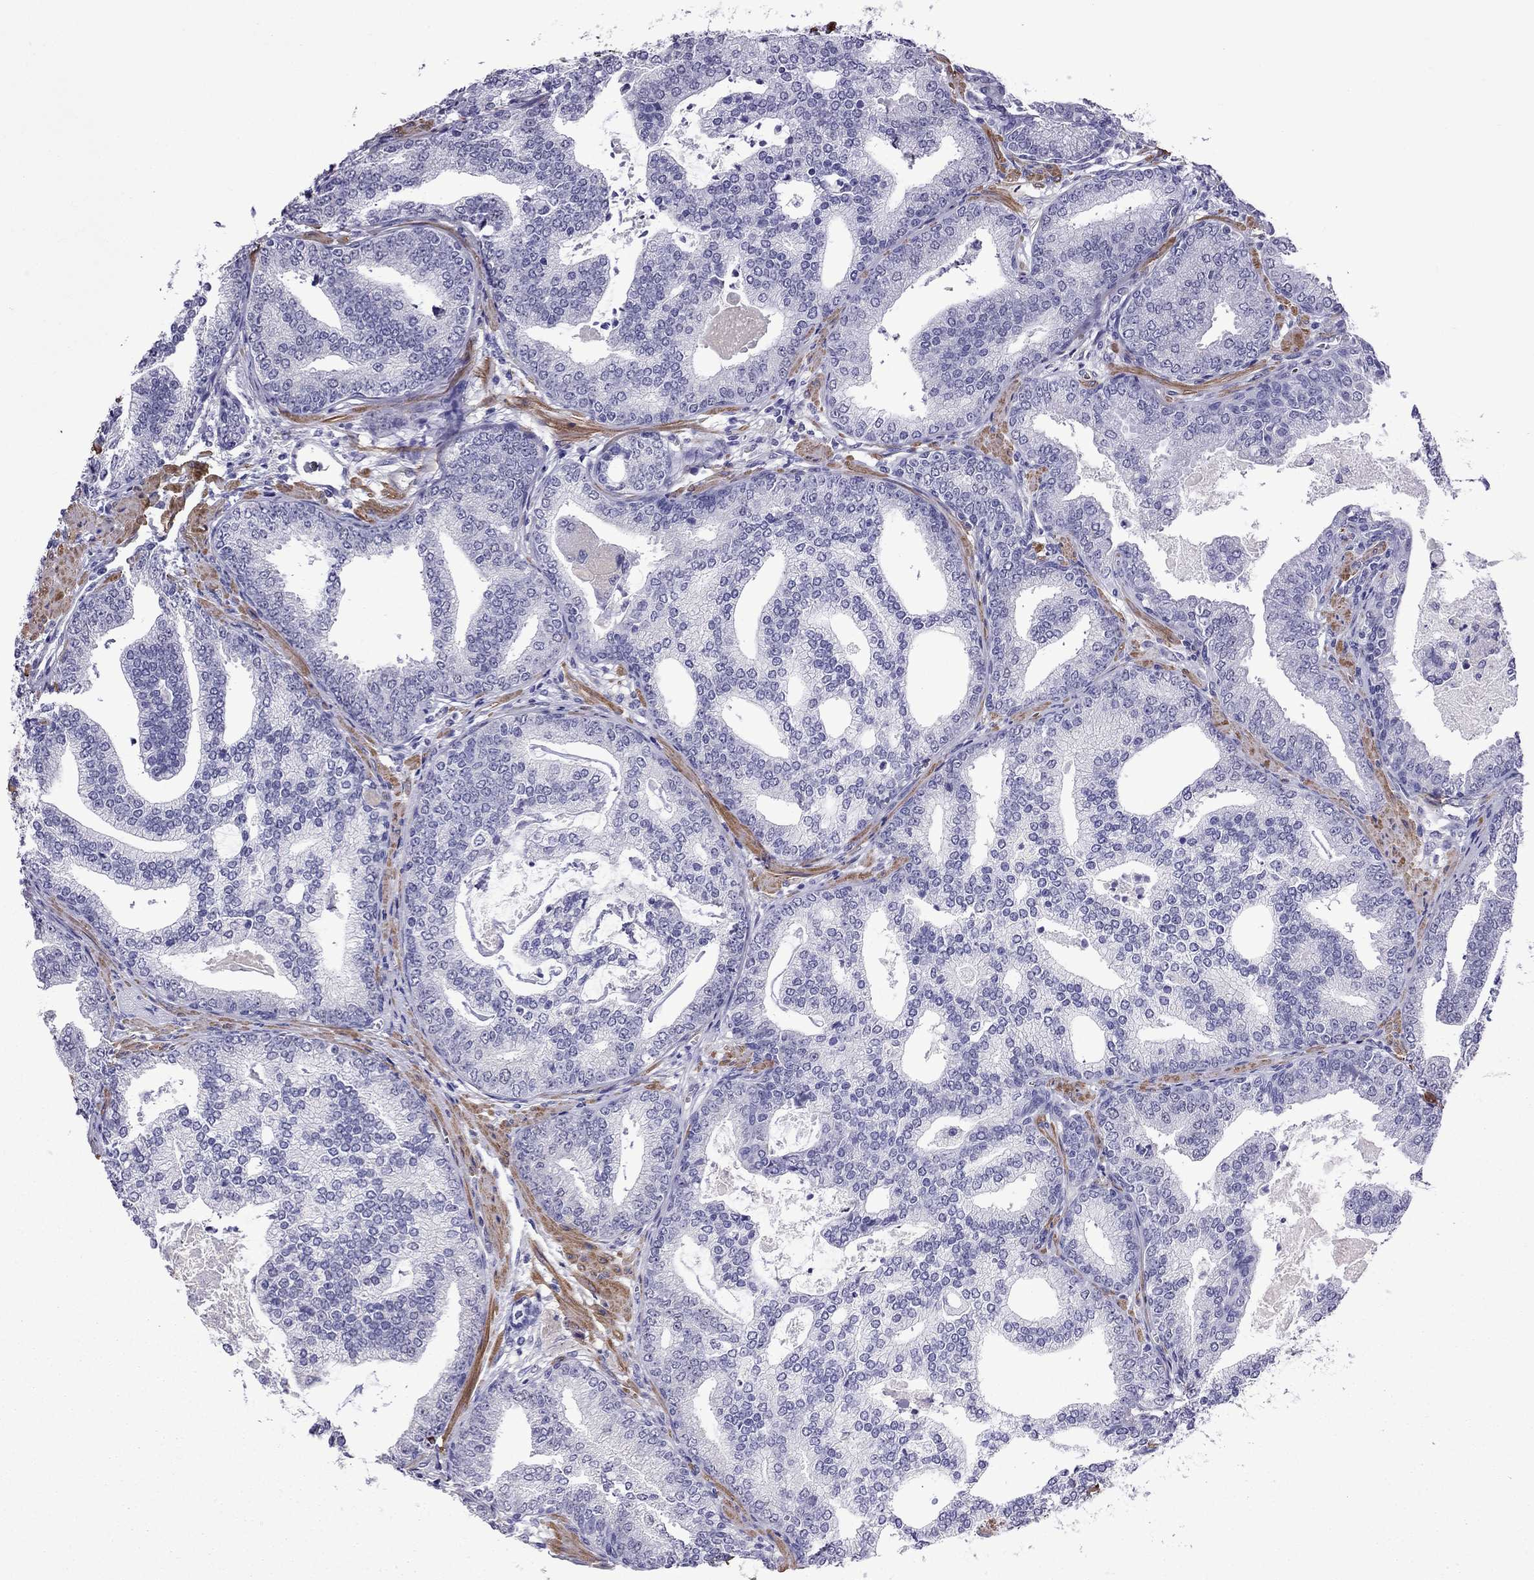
{"staining": {"intensity": "negative", "quantity": "none", "location": "none"}, "tissue": "prostate cancer", "cell_type": "Tumor cells", "image_type": "cancer", "snomed": [{"axis": "morphology", "description": "Adenocarcinoma, NOS"}, {"axis": "topography", "description": "Prostate"}], "caption": "There is no significant positivity in tumor cells of prostate cancer.", "gene": "CHRNA5", "patient": {"sex": "male", "age": 64}}